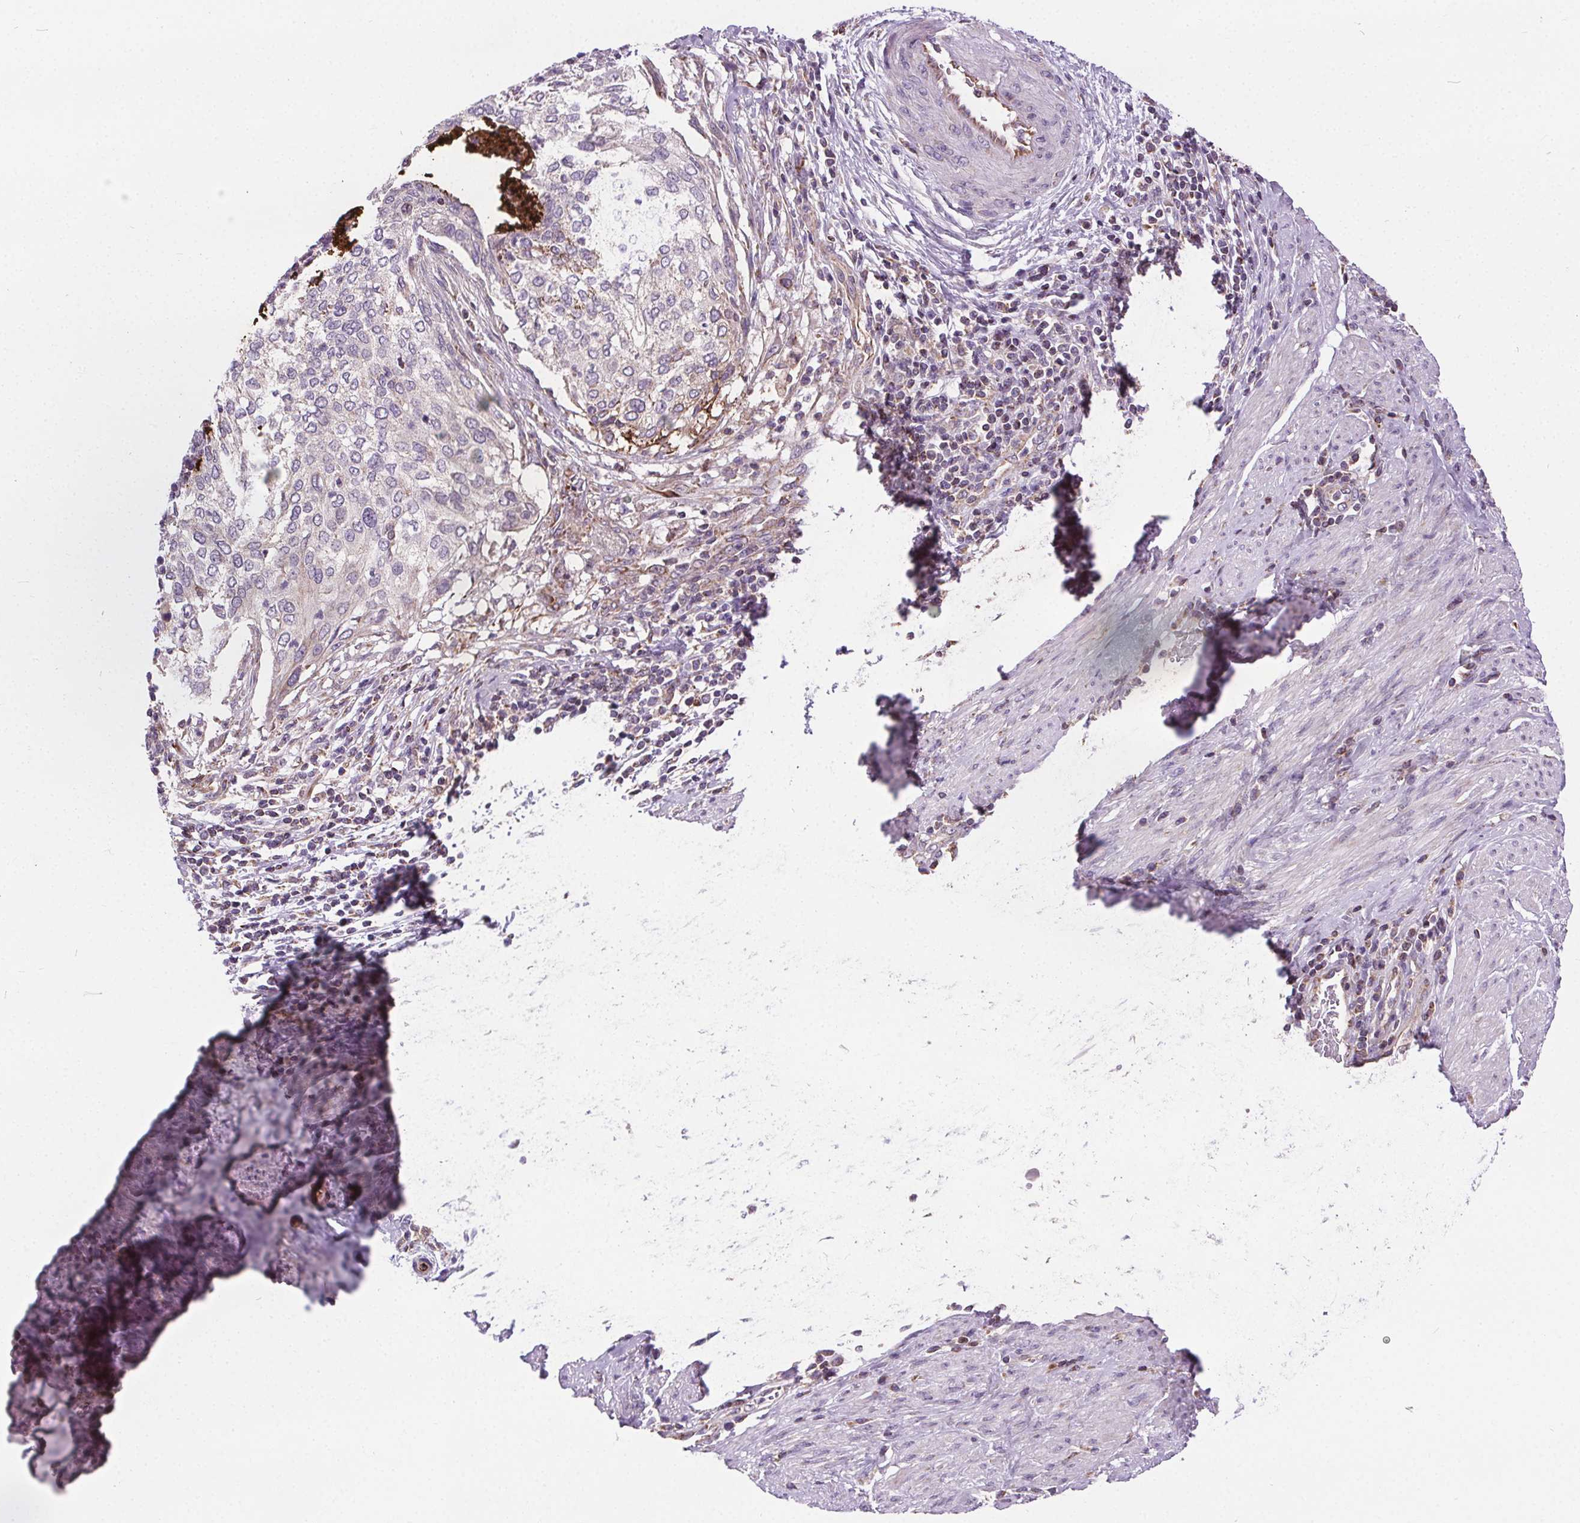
{"staining": {"intensity": "negative", "quantity": "none", "location": "none"}, "tissue": "cervical cancer", "cell_type": "Tumor cells", "image_type": "cancer", "snomed": [{"axis": "morphology", "description": "Squamous cell carcinoma, NOS"}, {"axis": "topography", "description": "Cervix"}], "caption": "Micrograph shows no significant protein positivity in tumor cells of cervical cancer (squamous cell carcinoma).", "gene": "GOLT1B", "patient": {"sex": "female", "age": 38}}